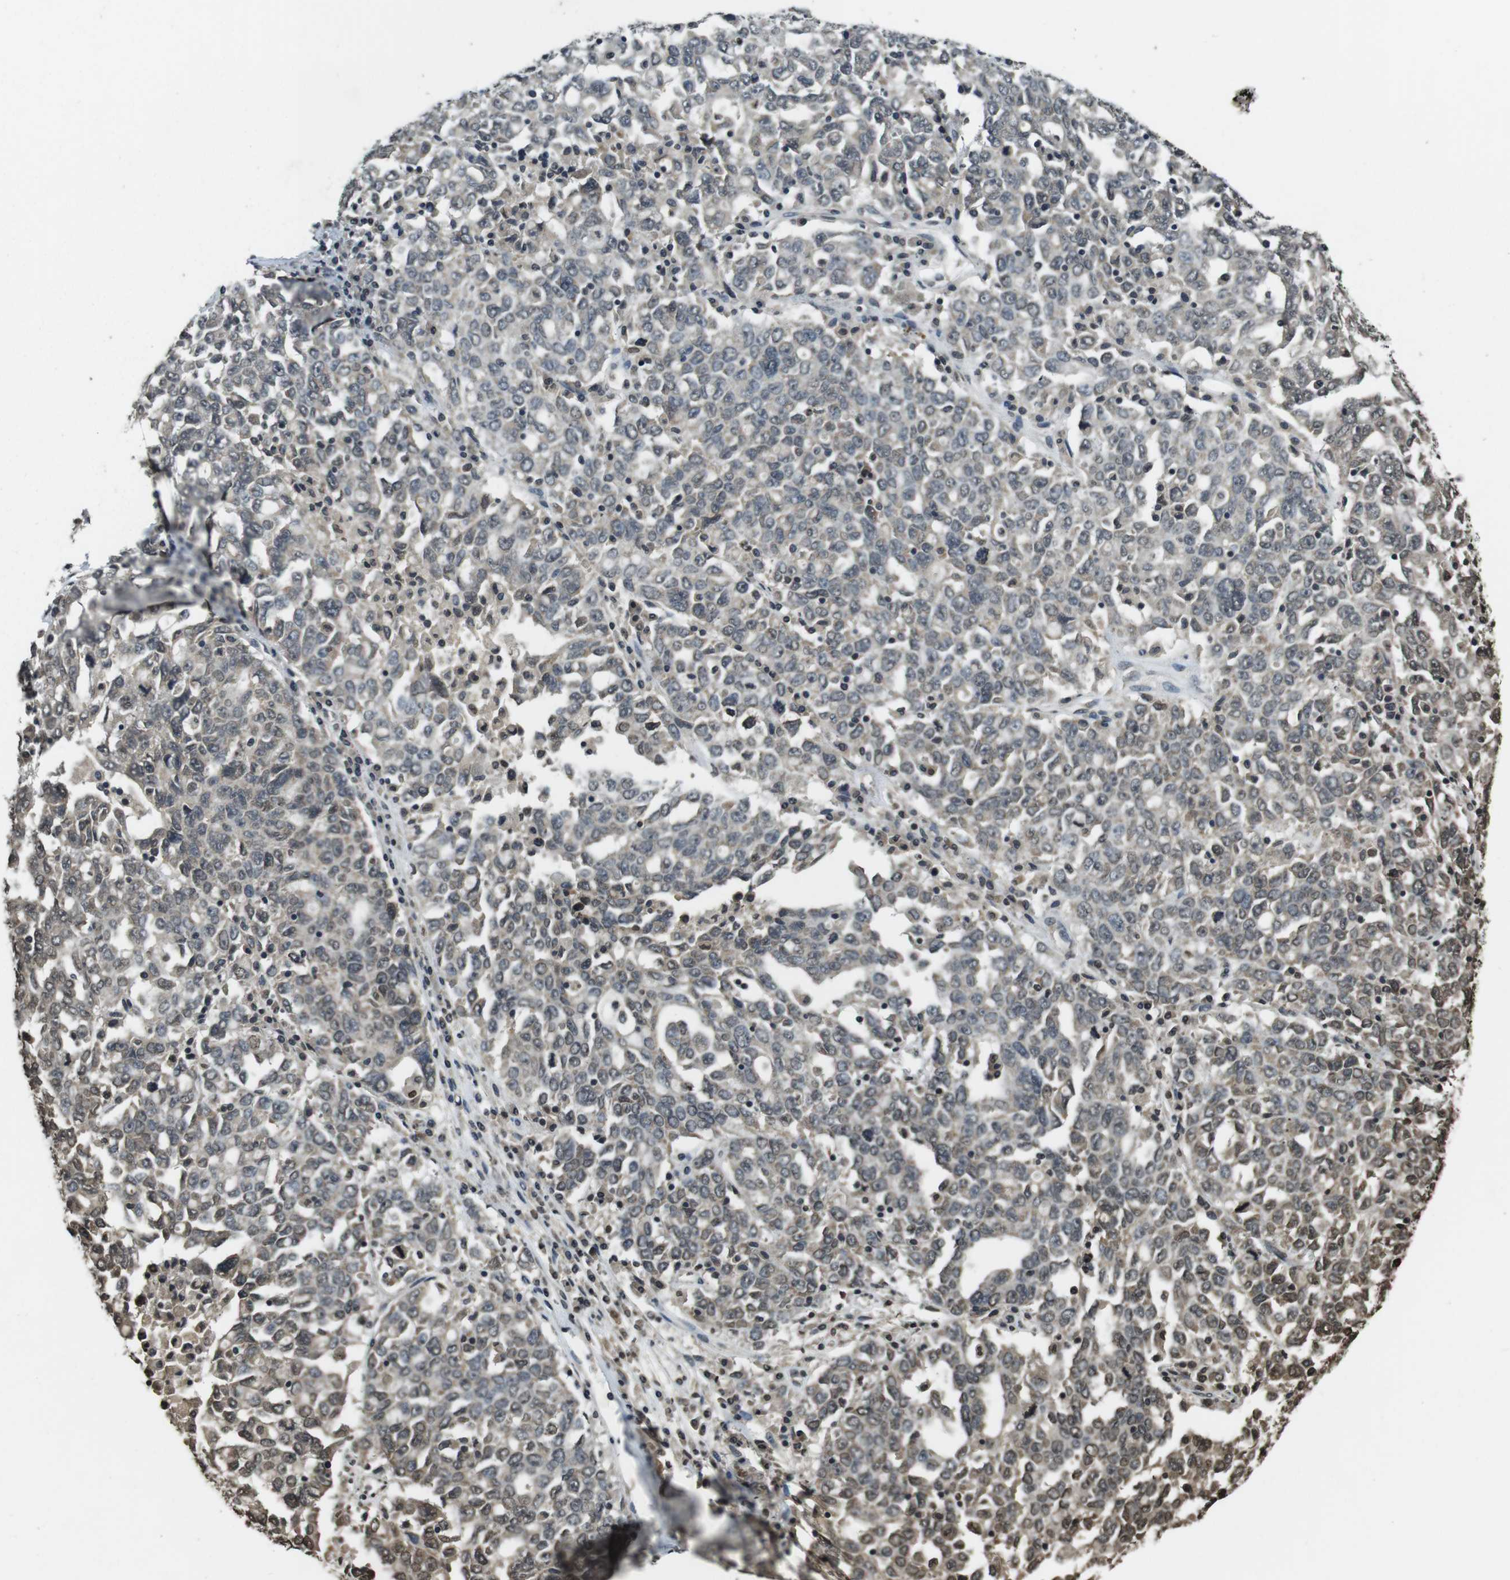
{"staining": {"intensity": "moderate", "quantity": "<25%", "location": "nuclear"}, "tissue": "ovarian cancer", "cell_type": "Tumor cells", "image_type": "cancer", "snomed": [{"axis": "morphology", "description": "Carcinoma, endometroid"}, {"axis": "topography", "description": "Ovary"}], "caption": "Human ovarian endometroid carcinoma stained for a protein (brown) exhibits moderate nuclear positive staining in about <25% of tumor cells.", "gene": "MAF", "patient": {"sex": "female", "age": 62}}